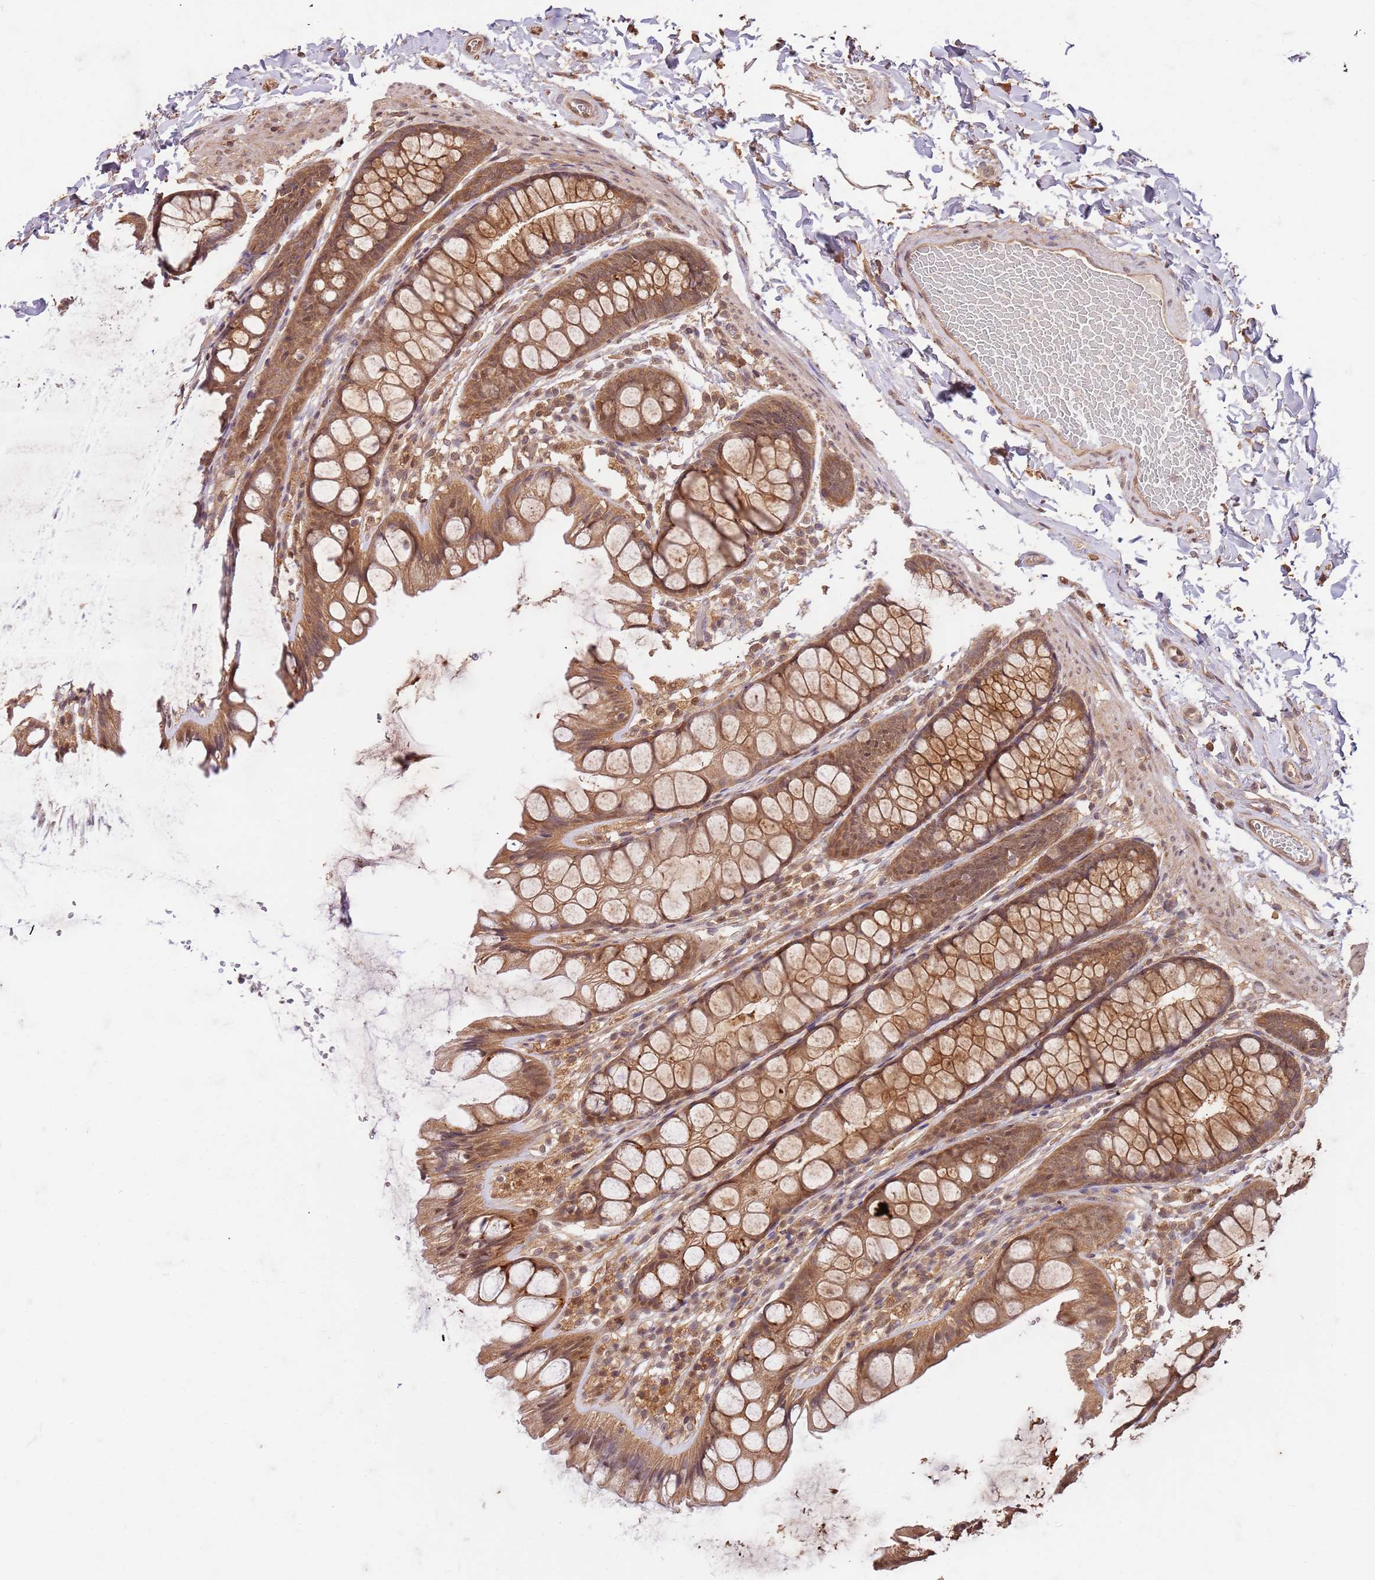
{"staining": {"intensity": "moderate", "quantity": ">75%", "location": "cytoplasmic/membranous,nuclear"}, "tissue": "colon", "cell_type": "Endothelial cells", "image_type": "normal", "snomed": [{"axis": "morphology", "description": "Normal tissue, NOS"}, {"axis": "topography", "description": "Colon"}], "caption": "Immunohistochemical staining of benign colon demonstrates >75% levels of moderate cytoplasmic/membranous,nuclear protein positivity in about >75% of endothelial cells.", "gene": "UBE3A", "patient": {"sex": "male", "age": 47}}